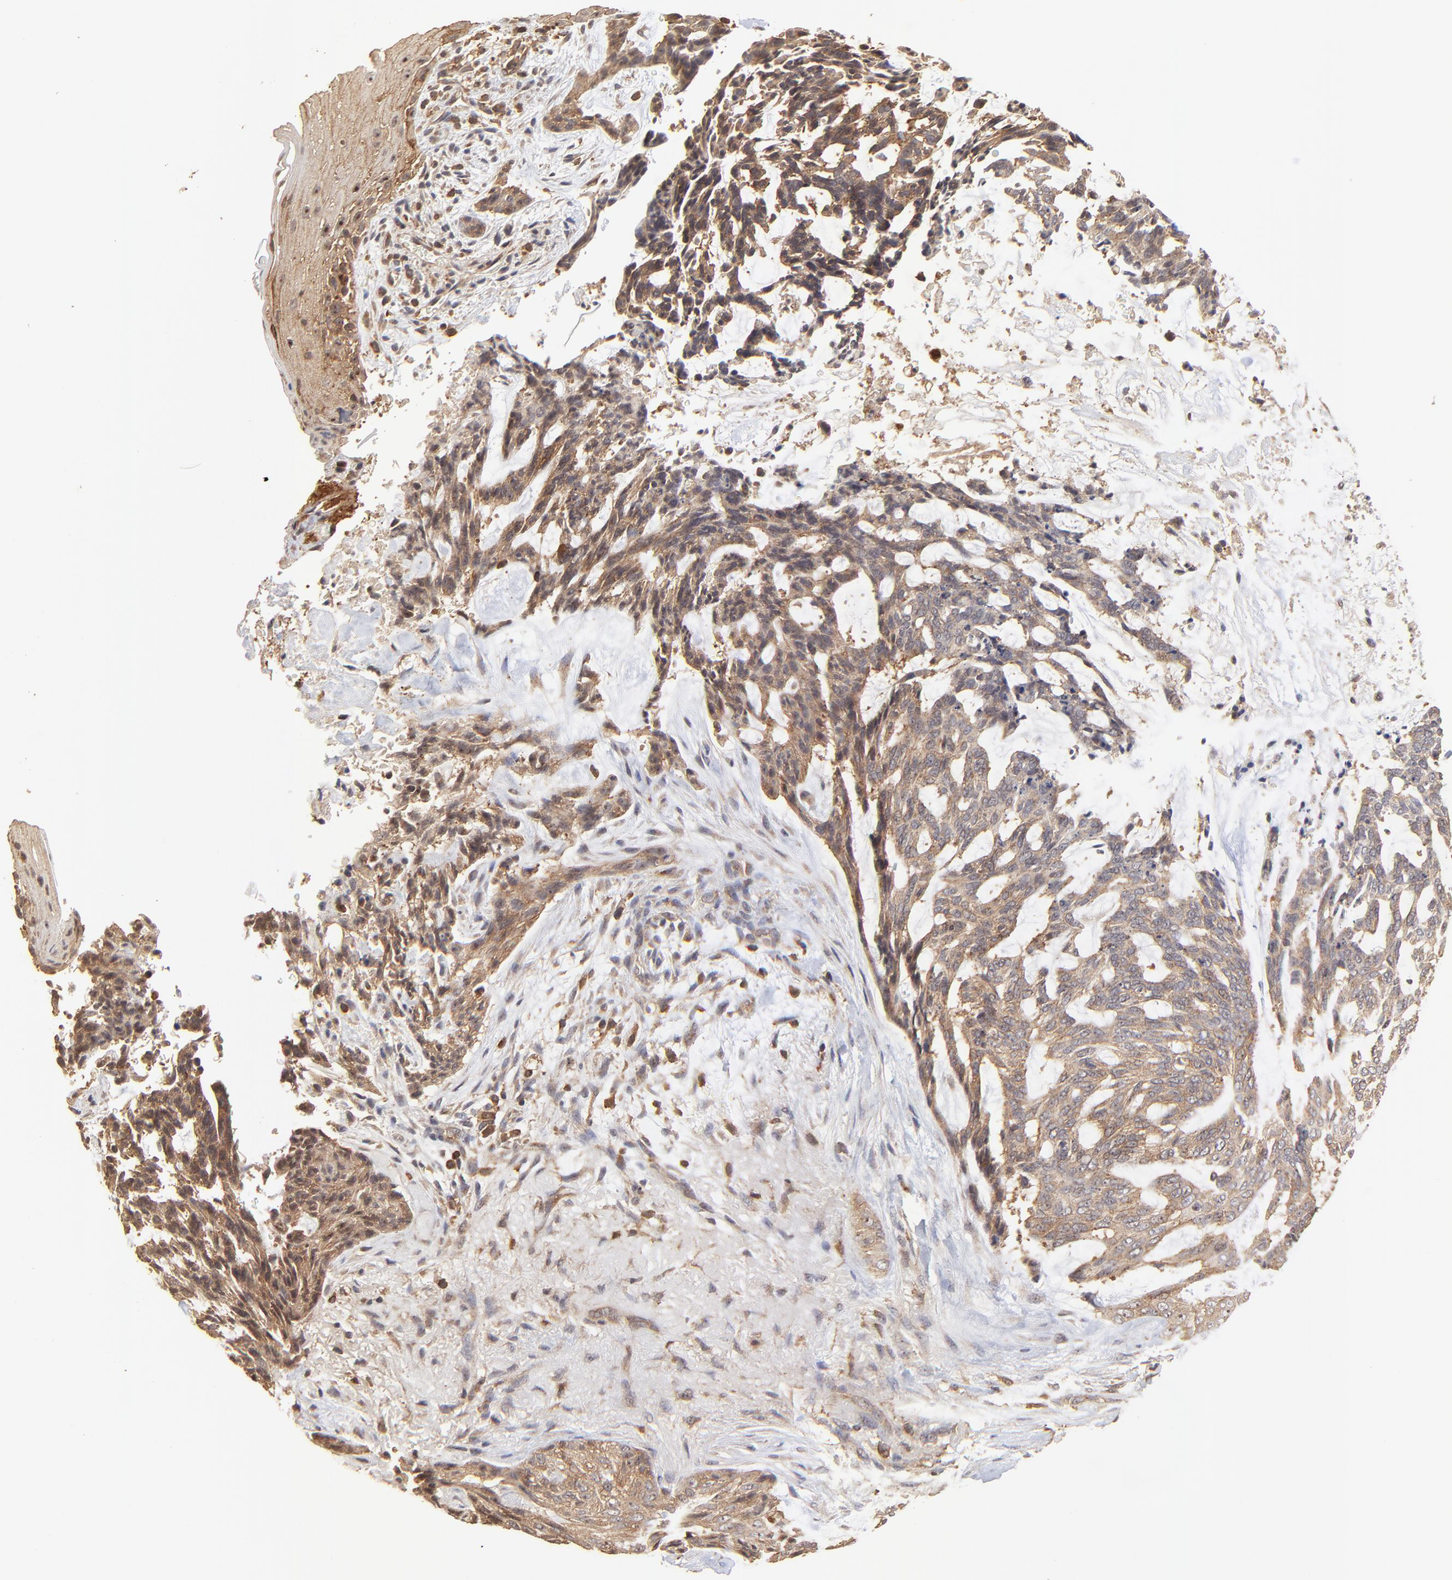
{"staining": {"intensity": "moderate", "quantity": ">75%", "location": "cytoplasmic/membranous"}, "tissue": "skin cancer", "cell_type": "Tumor cells", "image_type": "cancer", "snomed": [{"axis": "morphology", "description": "Normal tissue, NOS"}, {"axis": "morphology", "description": "Basal cell carcinoma"}, {"axis": "topography", "description": "Skin"}], "caption": "Immunohistochemistry (IHC) of human skin basal cell carcinoma demonstrates medium levels of moderate cytoplasmic/membranous expression in approximately >75% of tumor cells.", "gene": "STON2", "patient": {"sex": "female", "age": 71}}